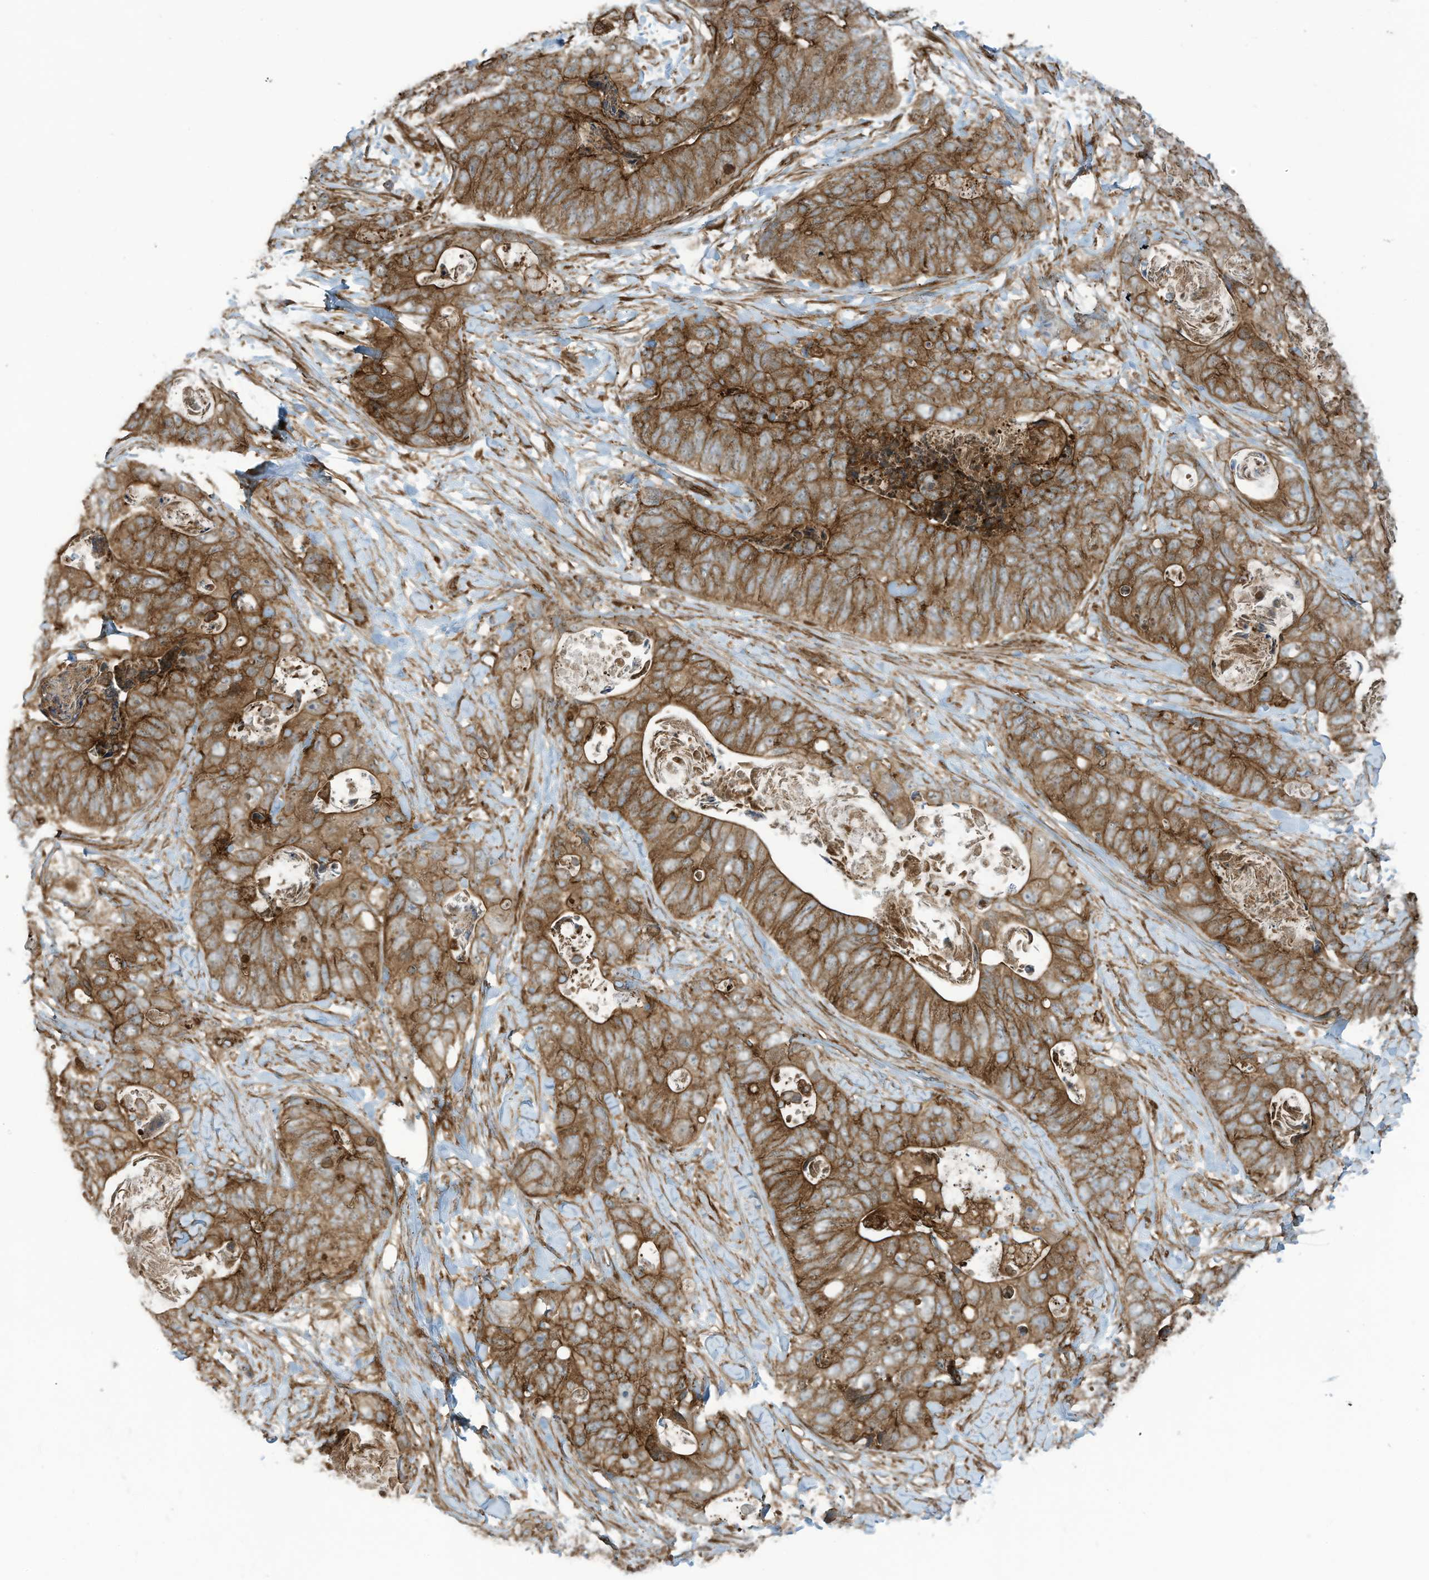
{"staining": {"intensity": "moderate", "quantity": ">75%", "location": "cytoplasmic/membranous"}, "tissue": "stomach cancer", "cell_type": "Tumor cells", "image_type": "cancer", "snomed": [{"axis": "morphology", "description": "Adenocarcinoma, NOS"}, {"axis": "topography", "description": "Stomach"}], "caption": "Immunohistochemistry (IHC) image of neoplastic tissue: adenocarcinoma (stomach) stained using immunohistochemistry reveals medium levels of moderate protein expression localized specifically in the cytoplasmic/membranous of tumor cells, appearing as a cytoplasmic/membranous brown color.", "gene": "SLC9A2", "patient": {"sex": "female", "age": 89}}